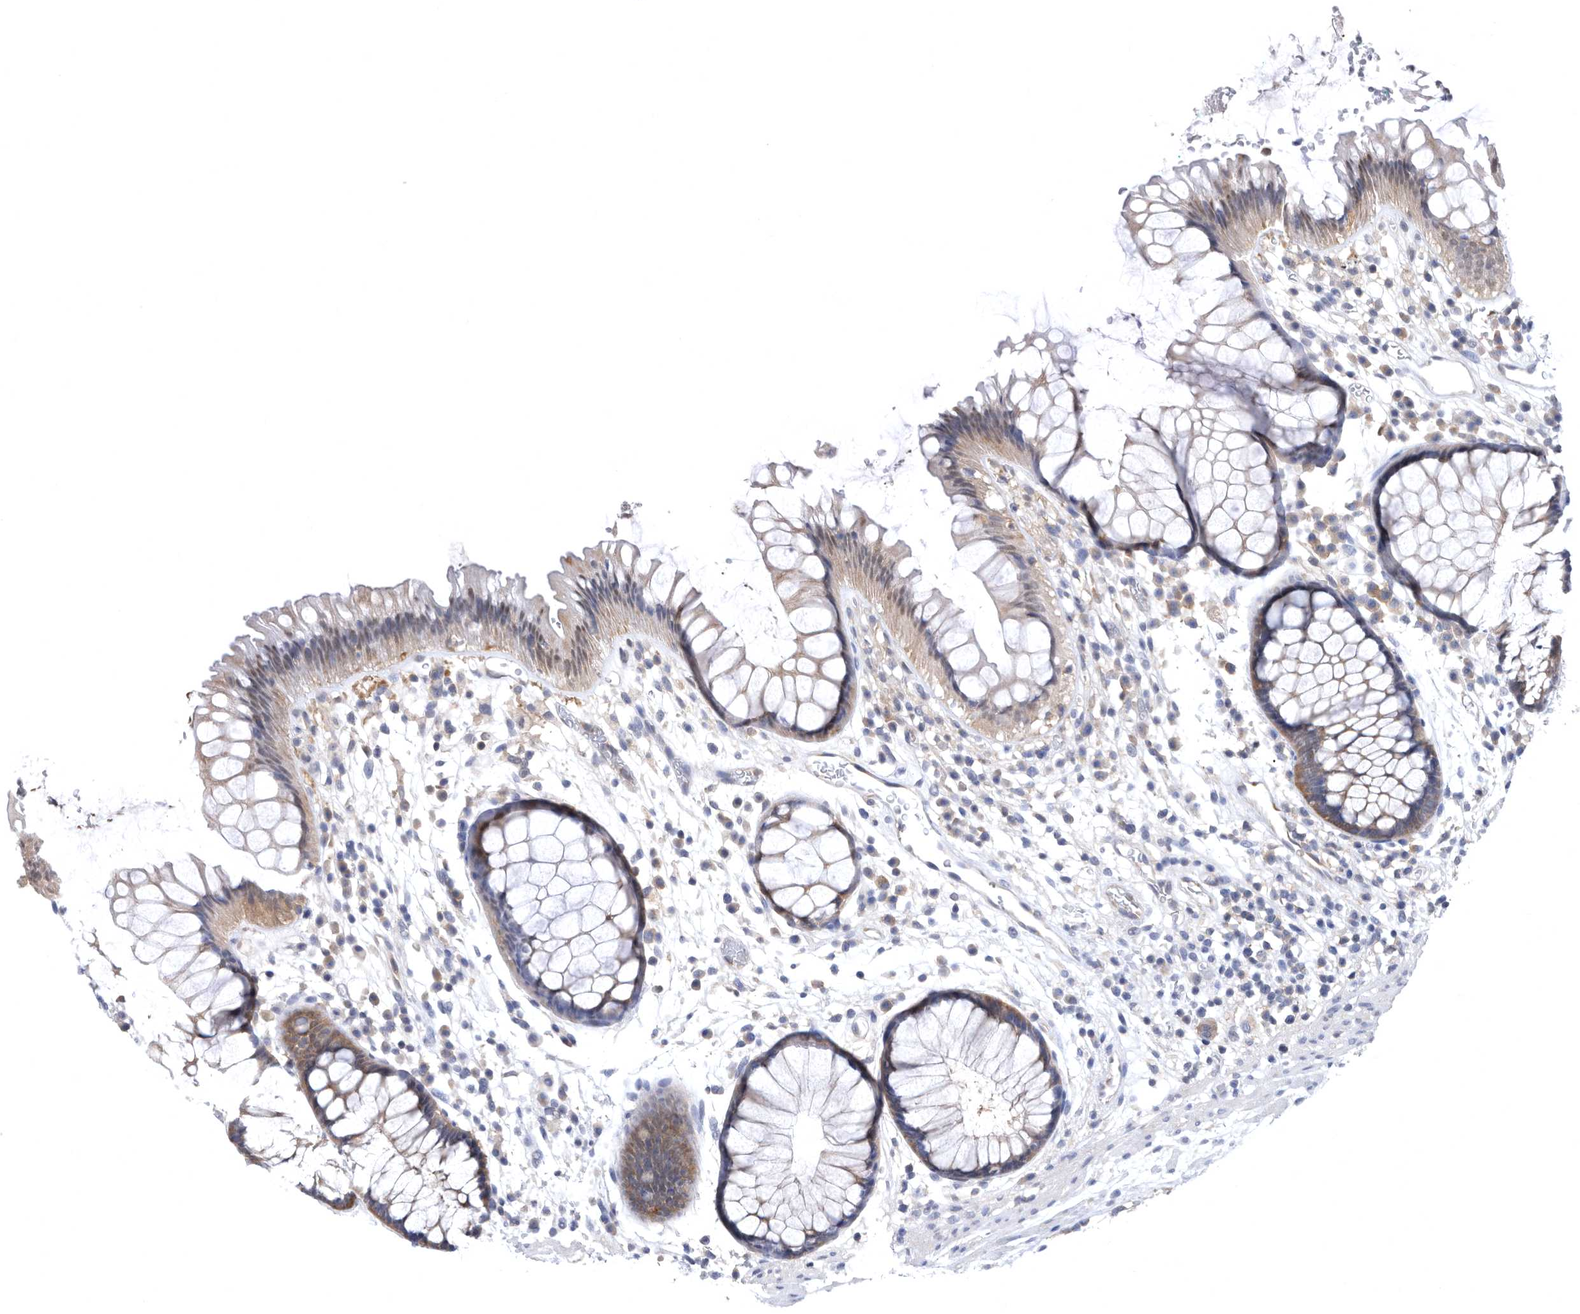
{"staining": {"intensity": "weak", "quantity": ">75%", "location": "cytoplasmic/membranous"}, "tissue": "rectum", "cell_type": "Glandular cells", "image_type": "normal", "snomed": [{"axis": "morphology", "description": "Normal tissue, NOS"}, {"axis": "topography", "description": "Rectum"}], "caption": "Glandular cells exhibit low levels of weak cytoplasmic/membranous expression in about >75% of cells in benign human rectum.", "gene": "CCT4", "patient": {"sex": "male", "age": 51}}